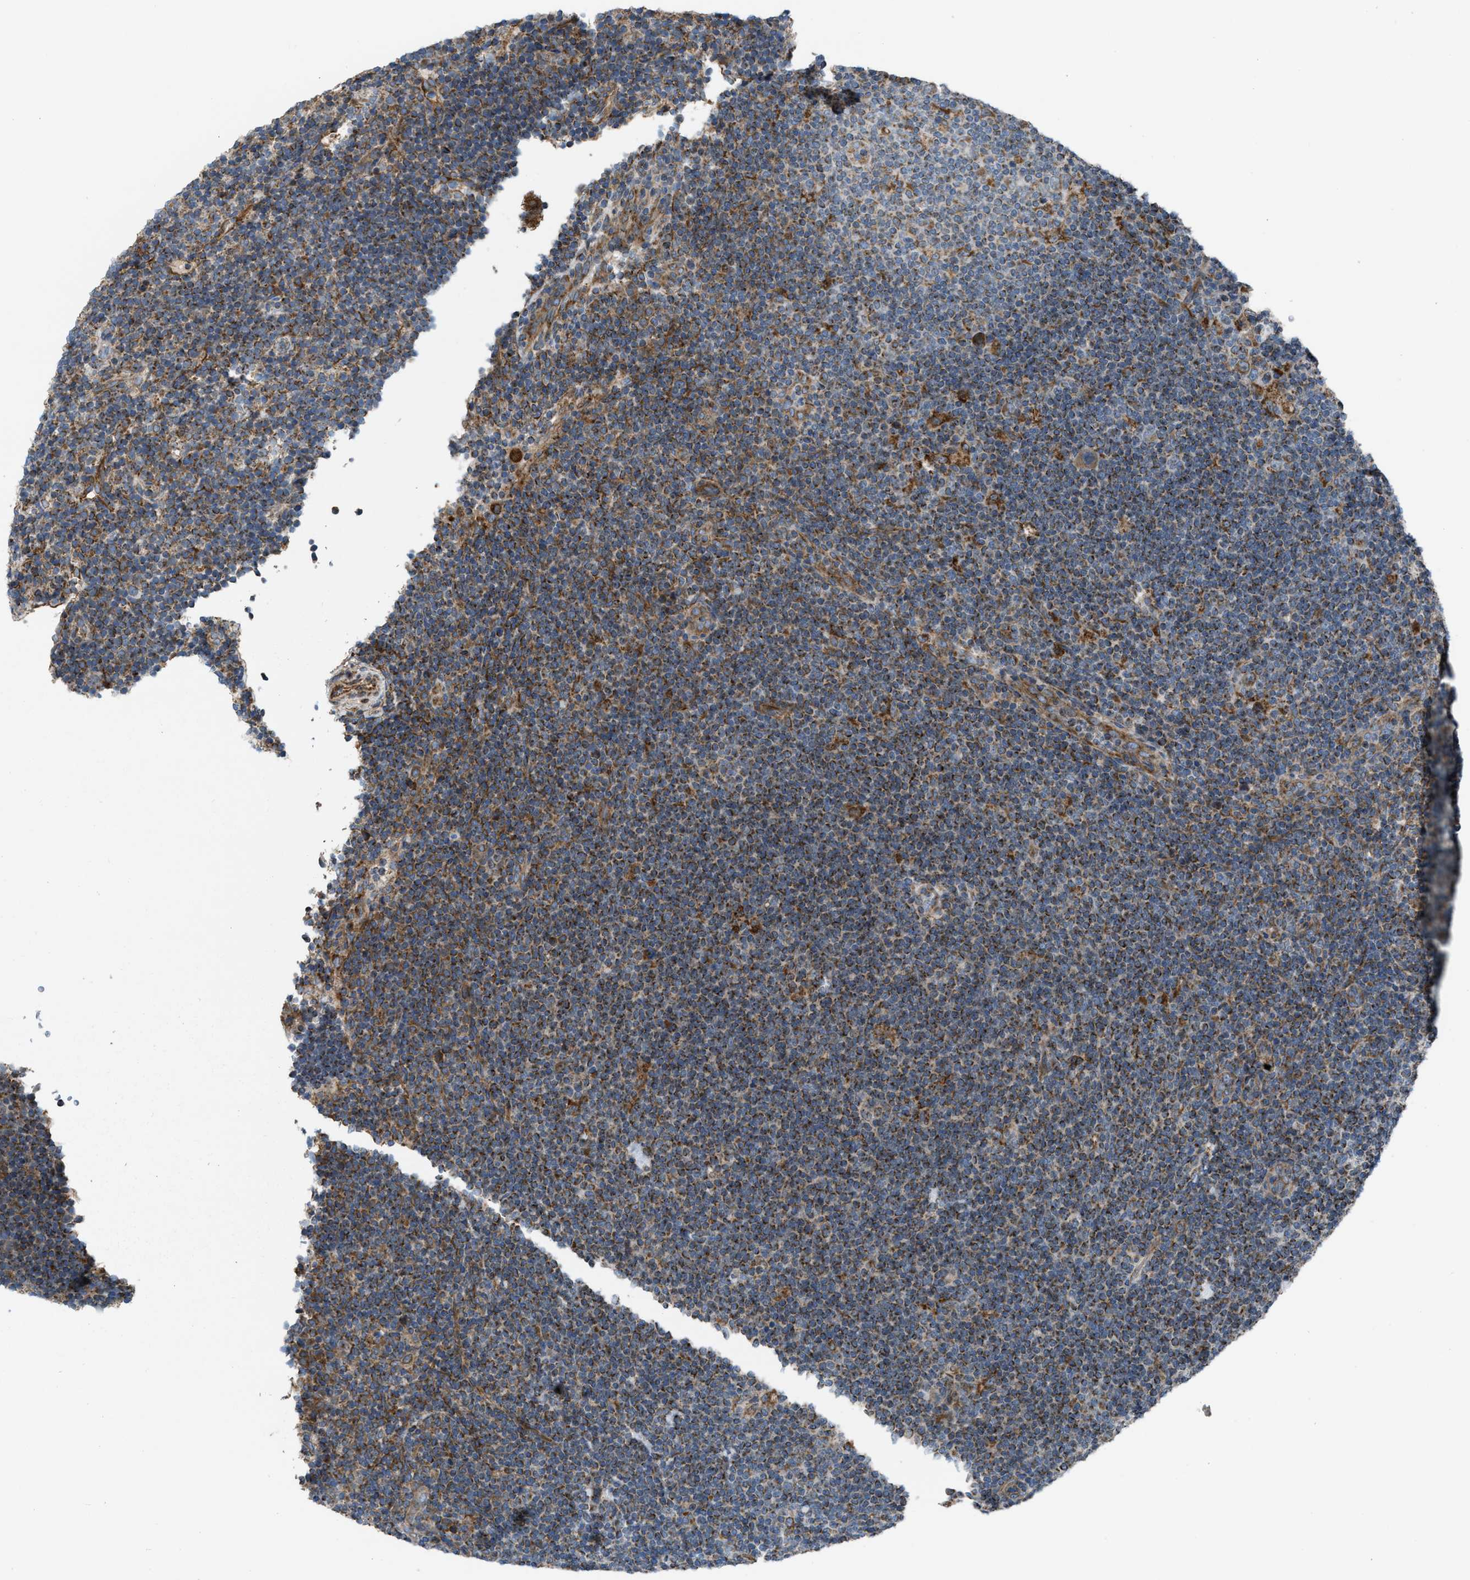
{"staining": {"intensity": "moderate", "quantity": ">75%", "location": "cytoplasmic/membranous"}, "tissue": "lymphoma", "cell_type": "Tumor cells", "image_type": "cancer", "snomed": [{"axis": "morphology", "description": "Hodgkin's disease, NOS"}, {"axis": "topography", "description": "Lymph node"}], "caption": "IHC (DAB) staining of human Hodgkin's disease demonstrates moderate cytoplasmic/membranous protein positivity in about >75% of tumor cells.", "gene": "SLC10A3", "patient": {"sex": "female", "age": 57}}